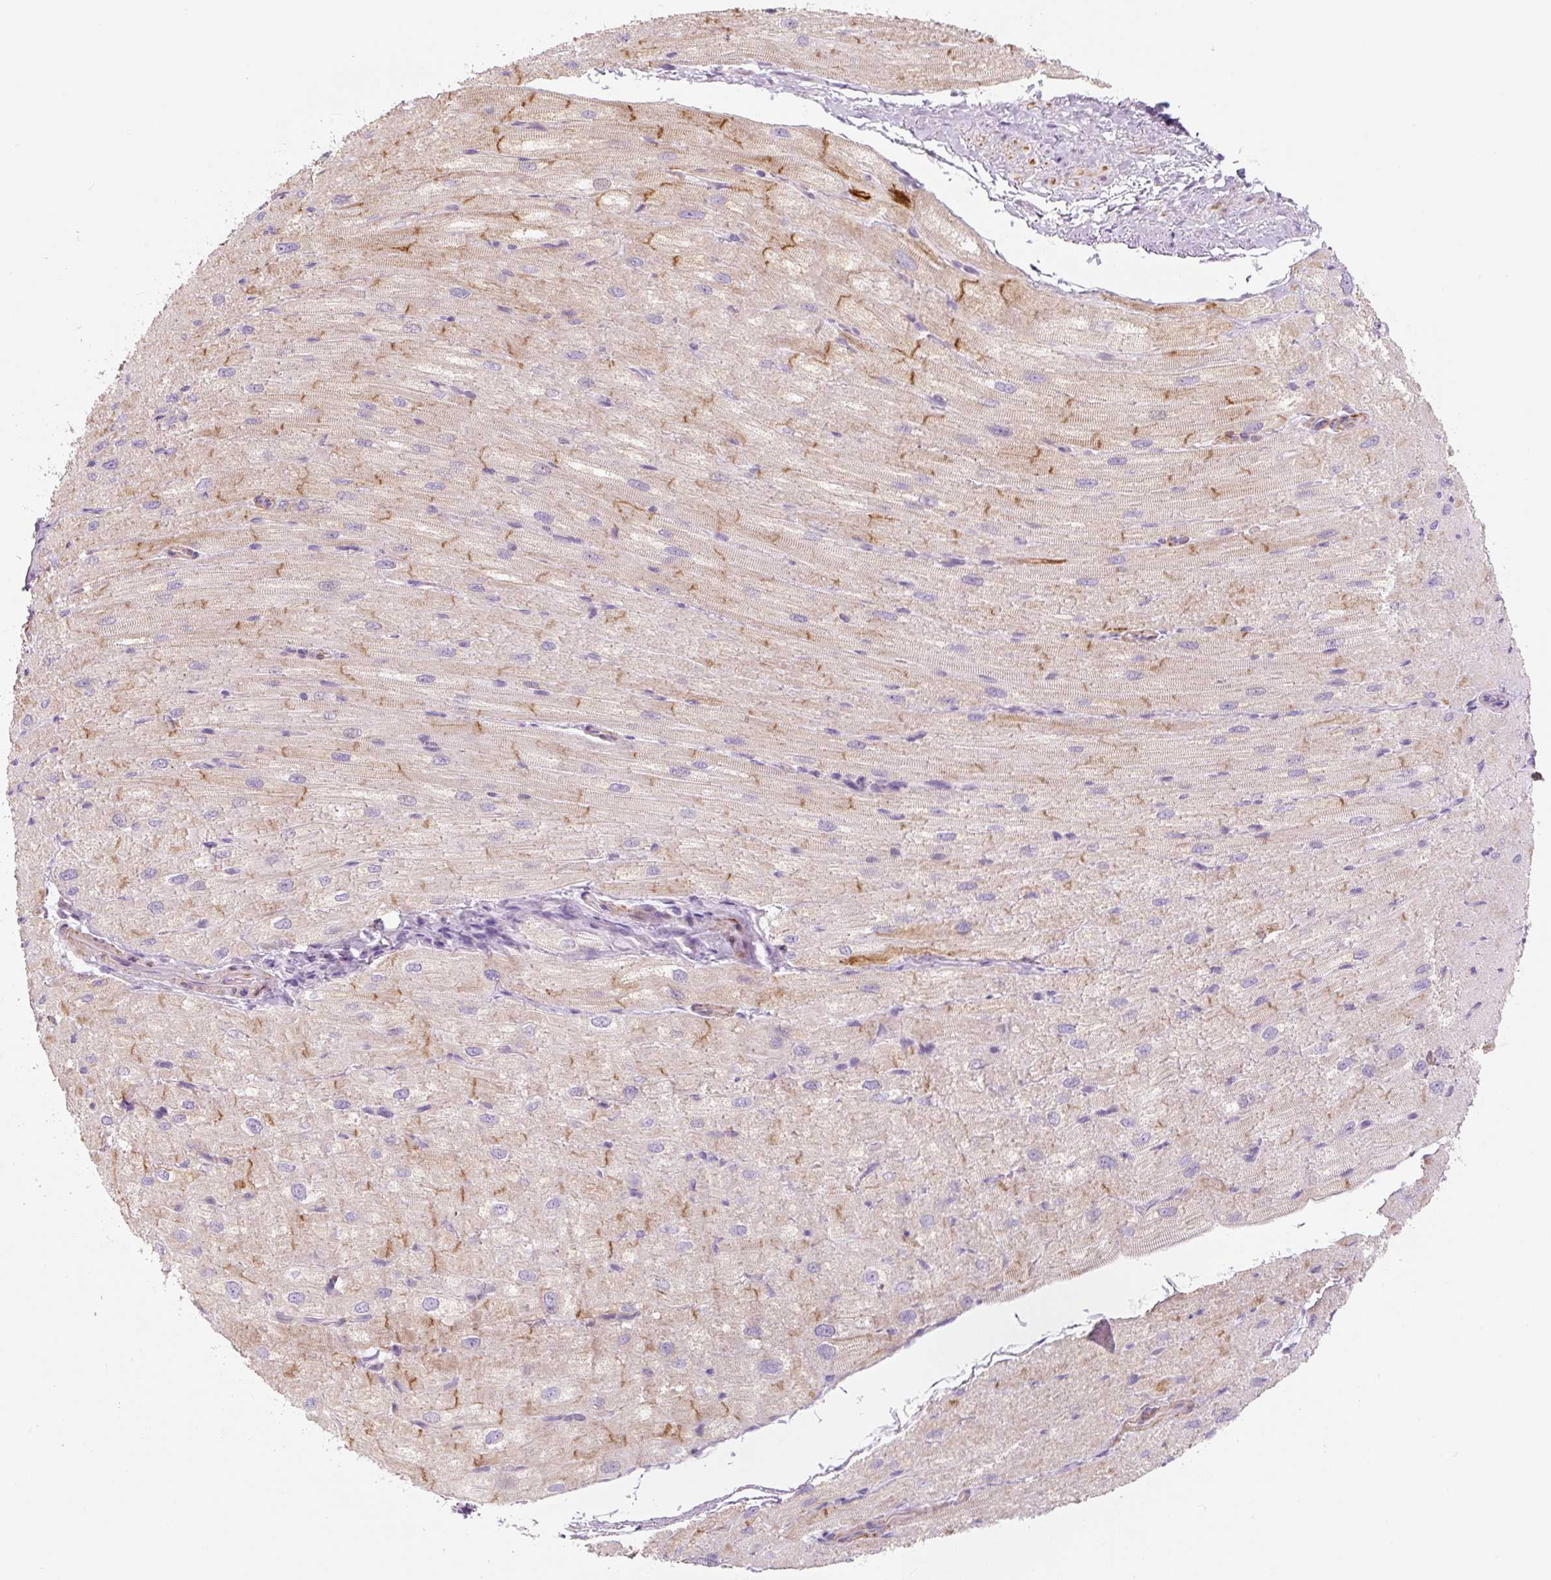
{"staining": {"intensity": "moderate", "quantity": "<25%", "location": "cytoplasmic/membranous"}, "tissue": "heart muscle", "cell_type": "Cardiomyocytes", "image_type": "normal", "snomed": [{"axis": "morphology", "description": "Normal tissue, NOS"}, {"axis": "topography", "description": "Heart"}], "caption": "There is low levels of moderate cytoplasmic/membranous expression in cardiomyocytes of unremarkable heart muscle, as demonstrated by immunohistochemical staining (brown color).", "gene": "CCL25", "patient": {"sex": "male", "age": 62}}